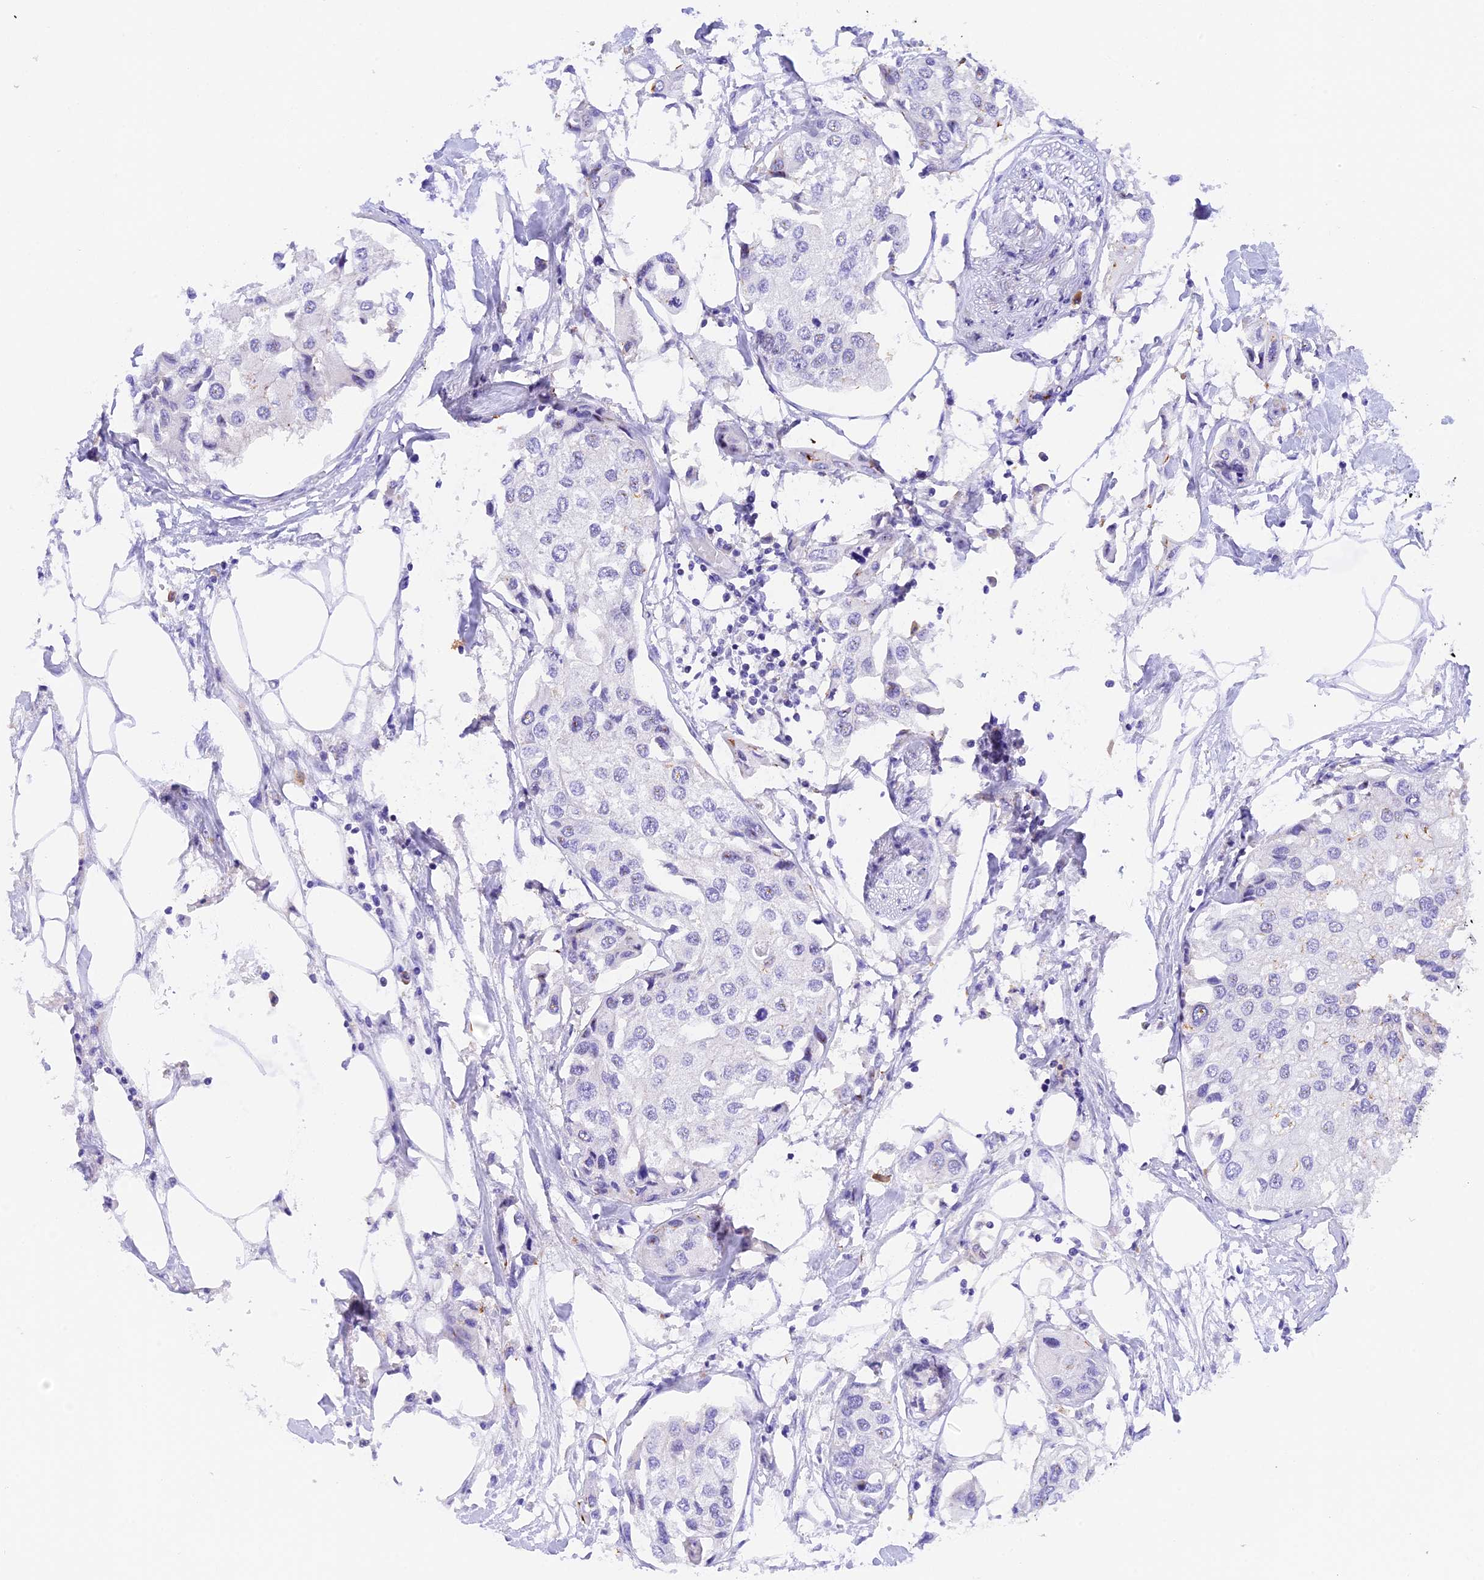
{"staining": {"intensity": "negative", "quantity": "none", "location": "none"}, "tissue": "urothelial cancer", "cell_type": "Tumor cells", "image_type": "cancer", "snomed": [{"axis": "morphology", "description": "Urothelial carcinoma, High grade"}, {"axis": "topography", "description": "Urinary bladder"}], "caption": "IHC of urothelial carcinoma (high-grade) exhibits no positivity in tumor cells.", "gene": "COL6A5", "patient": {"sex": "male", "age": 64}}